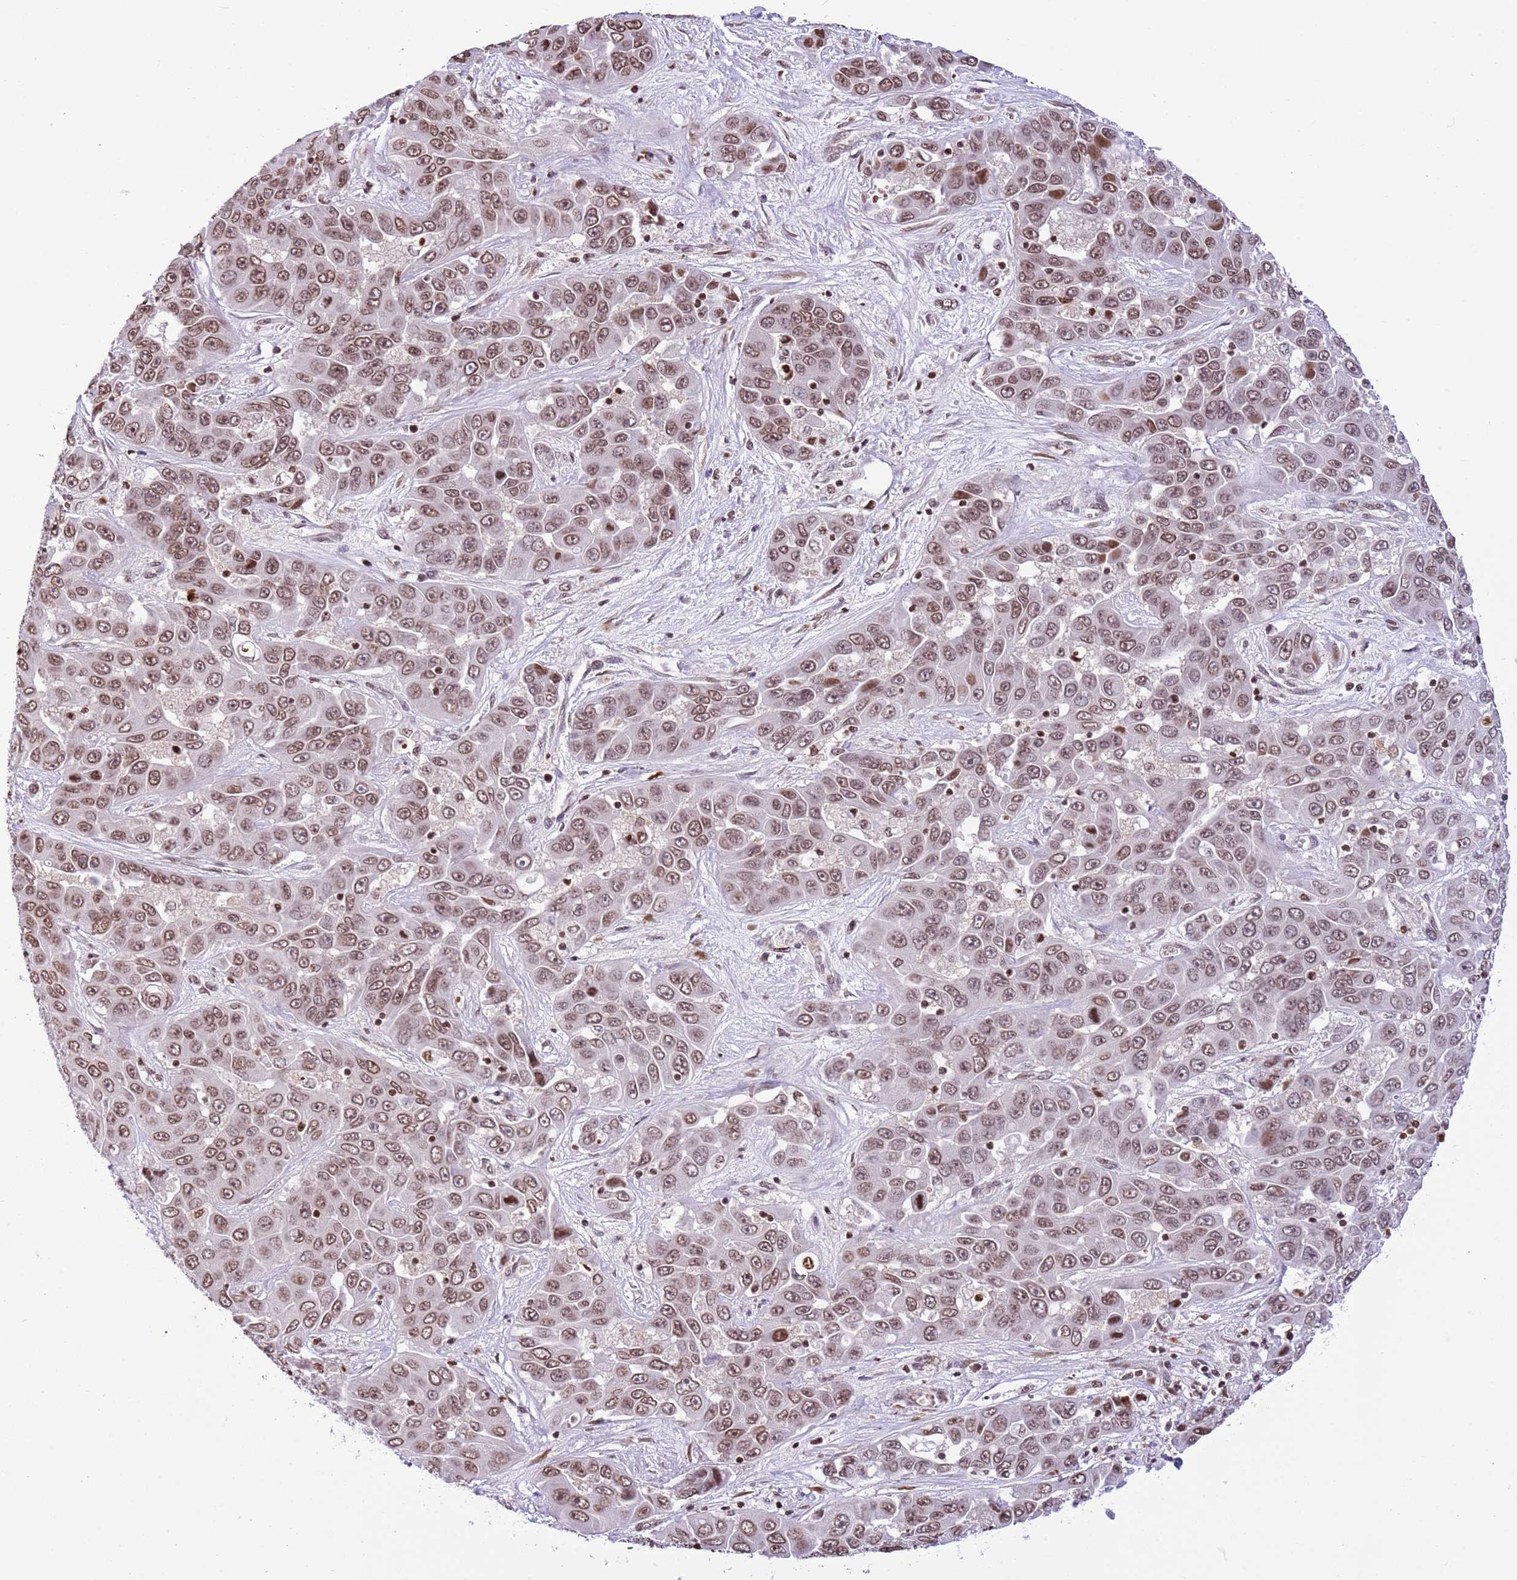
{"staining": {"intensity": "moderate", "quantity": ">75%", "location": "nuclear"}, "tissue": "liver cancer", "cell_type": "Tumor cells", "image_type": "cancer", "snomed": [{"axis": "morphology", "description": "Cholangiocarcinoma"}, {"axis": "topography", "description": "Liver"}], "caption": "Liver cancer (cholangiocarcinoma) stained with a brown dye shows moderate nuclear positive expression in approximately >75% of tumor cells.", "gene": "NRIP1", "patient": {"sex": "female", "age": 52}}